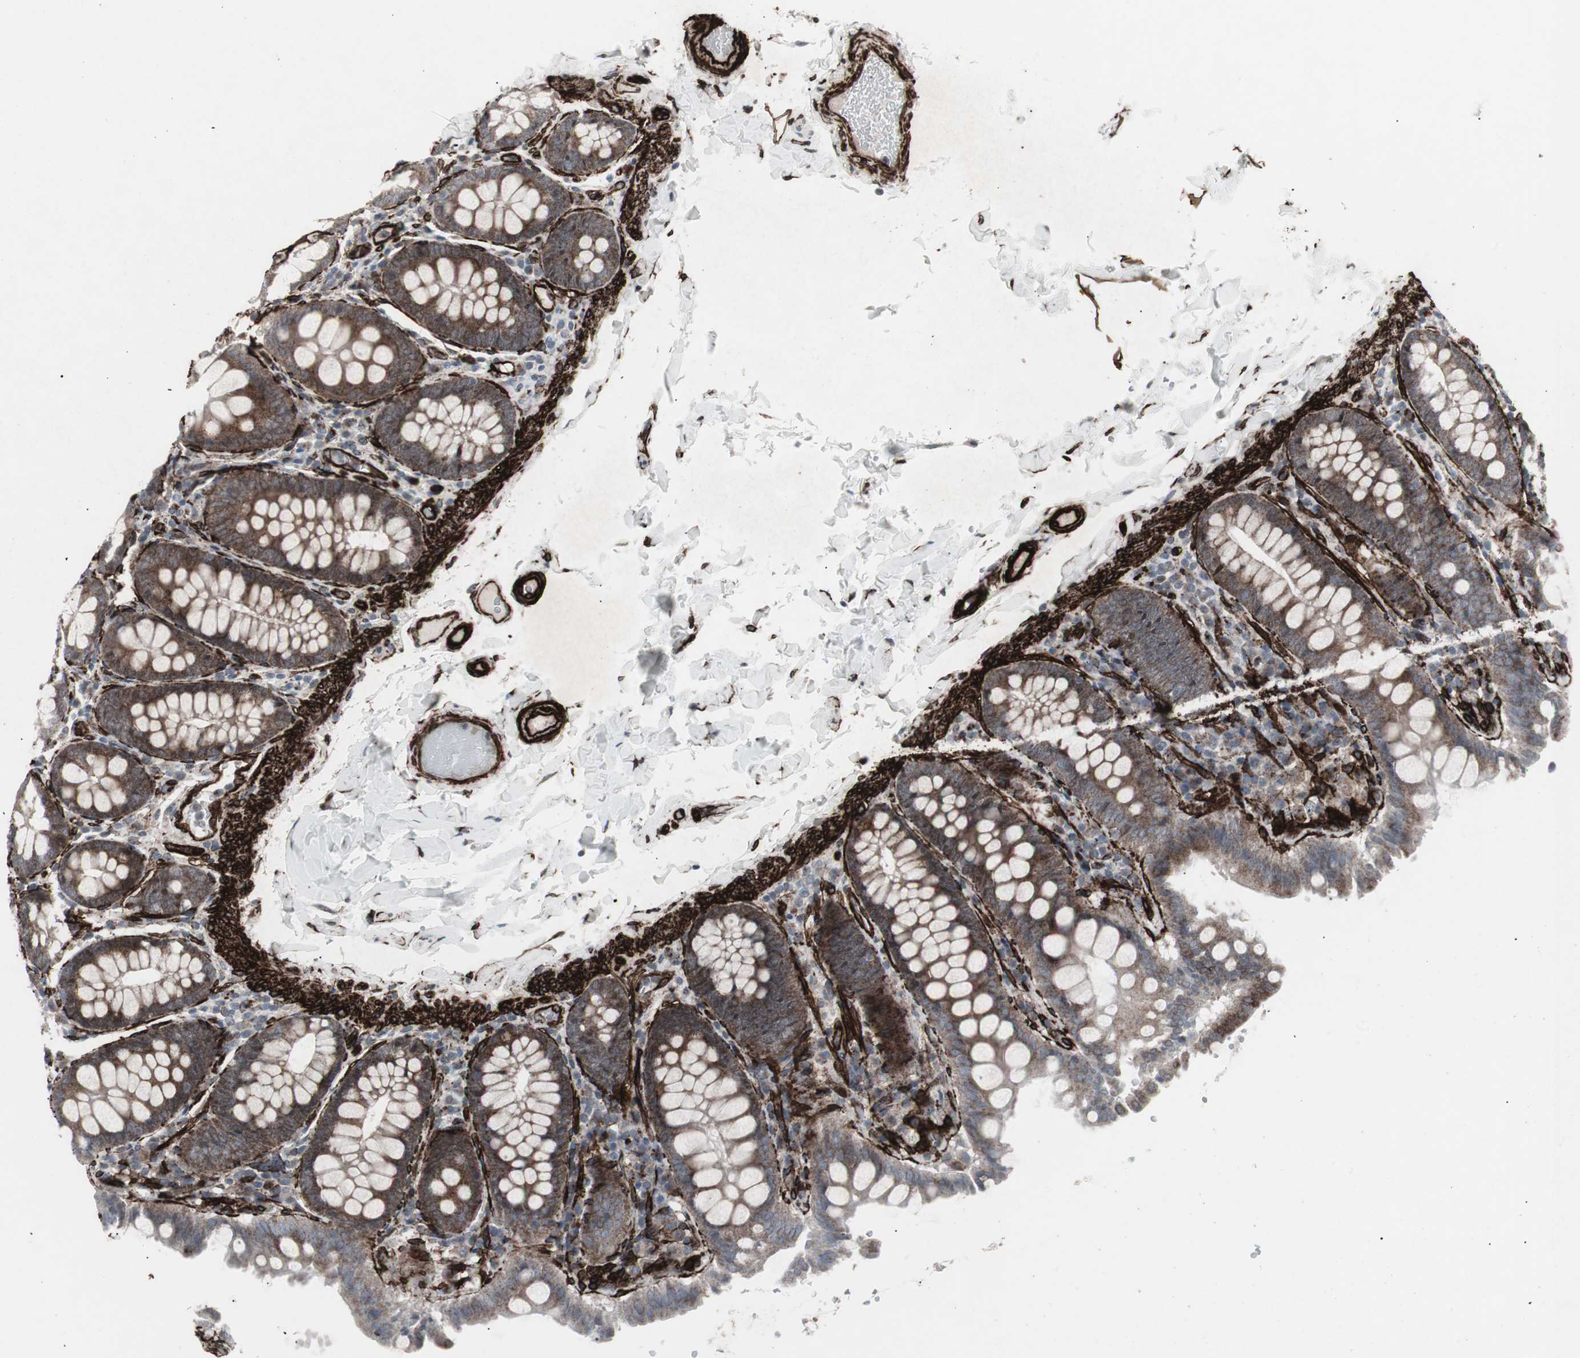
{"staining": {"intensity": "strong", "quantity": ">75%", "location": "cytoplasmic/membranous"}, "tissue": "colon", "cell_type": "Endothelial cells", "image_type": "normal", "snomed": [{"axis": "morphology", "description": "Normal tissue, NOS"}, {"axis": "topography", "description": "Colon"}], "caption": "A high amount of strong cytoplasmic/membranous expression is identified in approximately >75% of endothelial cells in benign colon. (Stains: DAB (3,3'-diaminobenzidine) in brown, nuclei in blue, Microscopy: brightfield microscopy at high magnification).", "gene": "PDGFA", "patient": {"sex": "female", "age": 61}}